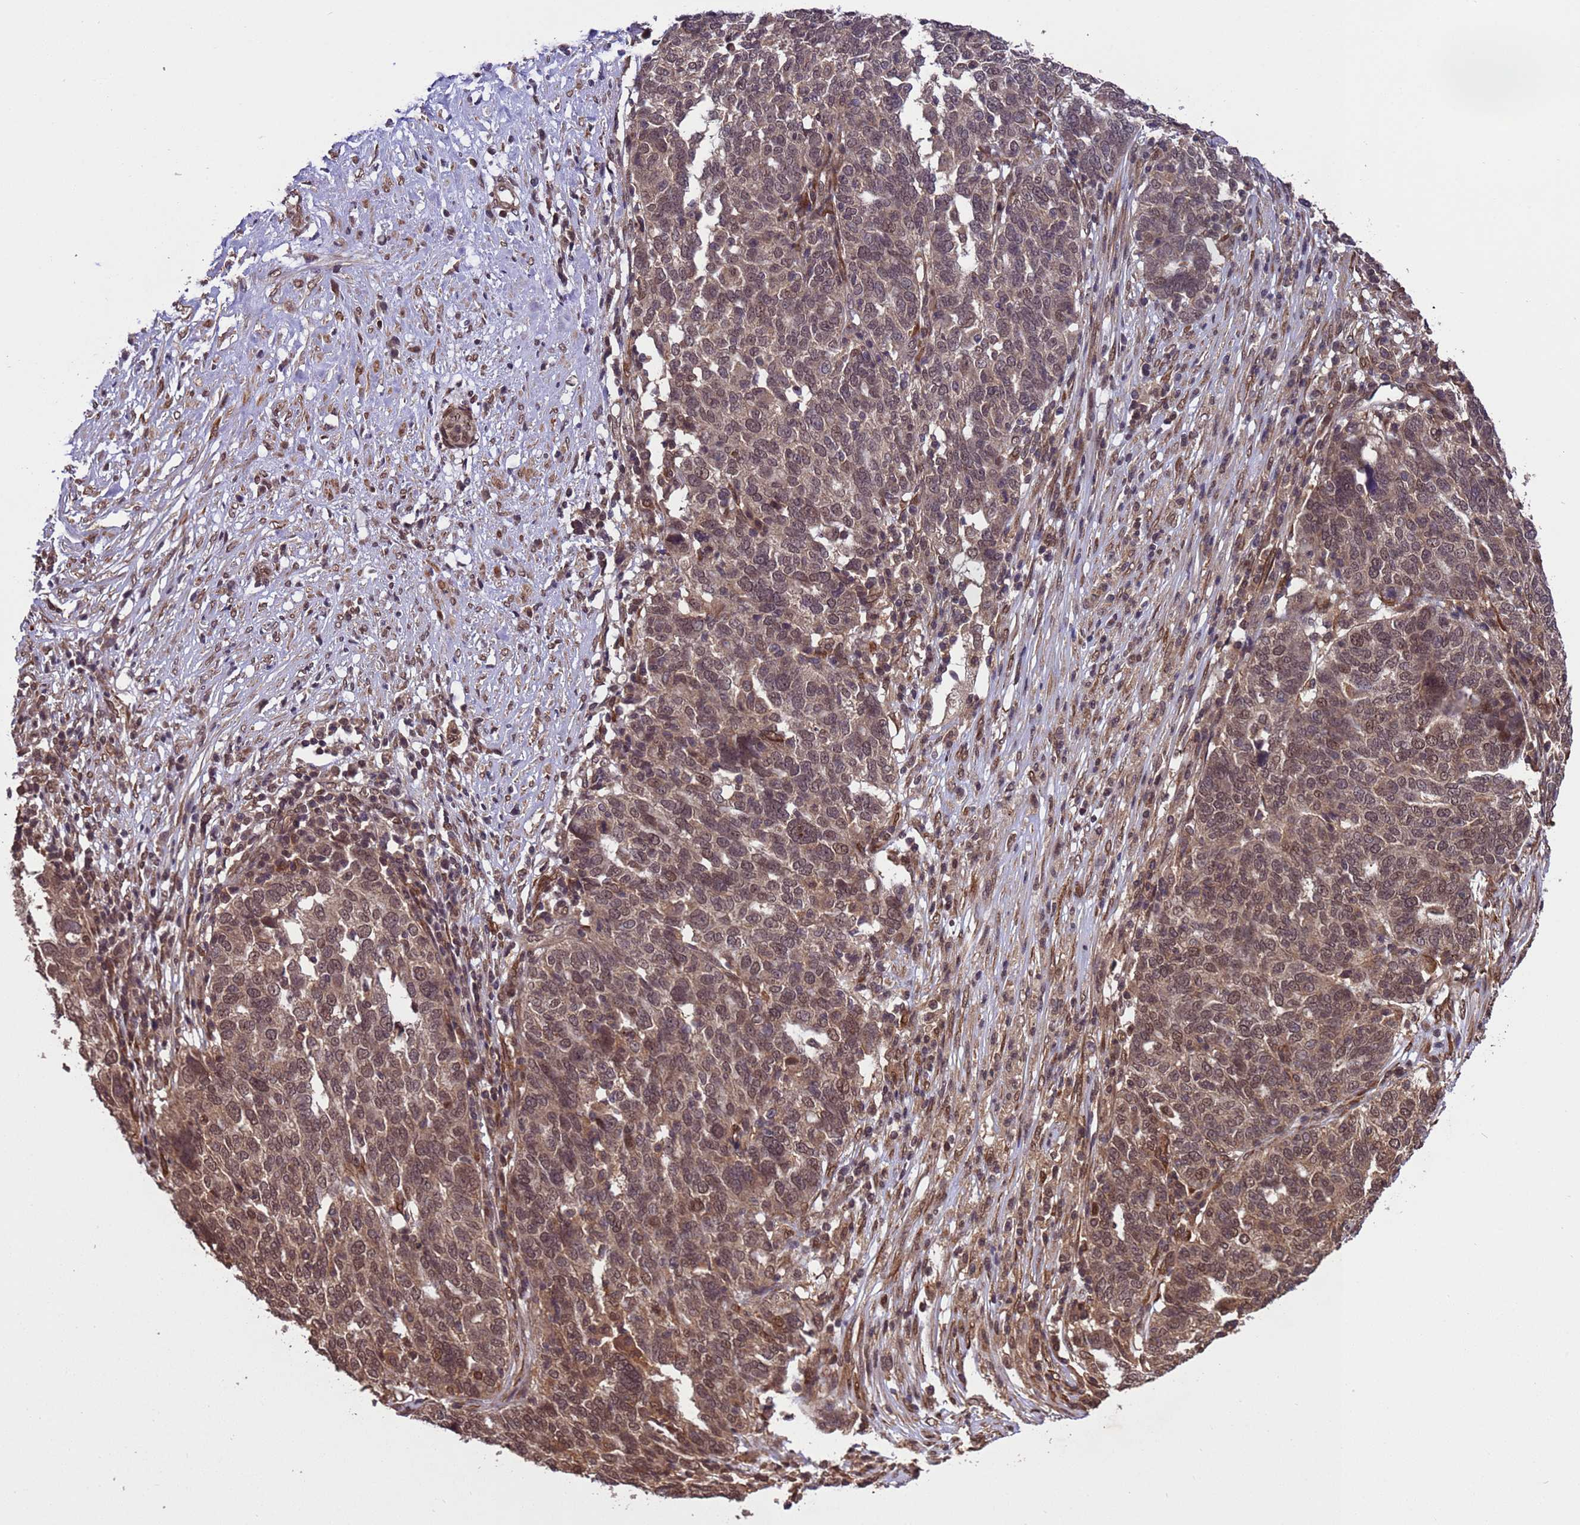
{"staining": {"intensity": "moderate", "quantity": ">75%", "location": "nuclear"}, "tissue": "ovarian cancer", "cell_type": "Tumor cells", "image_type": "cancer", "snomed": [{"axis": "morphology", "description": "Cystadenocarcinoma, serous, NOS"}, {"axis": "topography", "description": "Ovary"}], "caption": "Brown immunohistochemical staining in ovarian cancer (serous cystadenocarcinoma) displays moderate nuclear positivity in approximately >75% of tumor cells. The staining was performed using DAB (3,3'-diaminobenzidine), with brown indicating positive protein expression. Nuclei are stained blue with hematoxylin.", "gene": "VSTM4", "patient": {"sex": "female", "age": 59}}